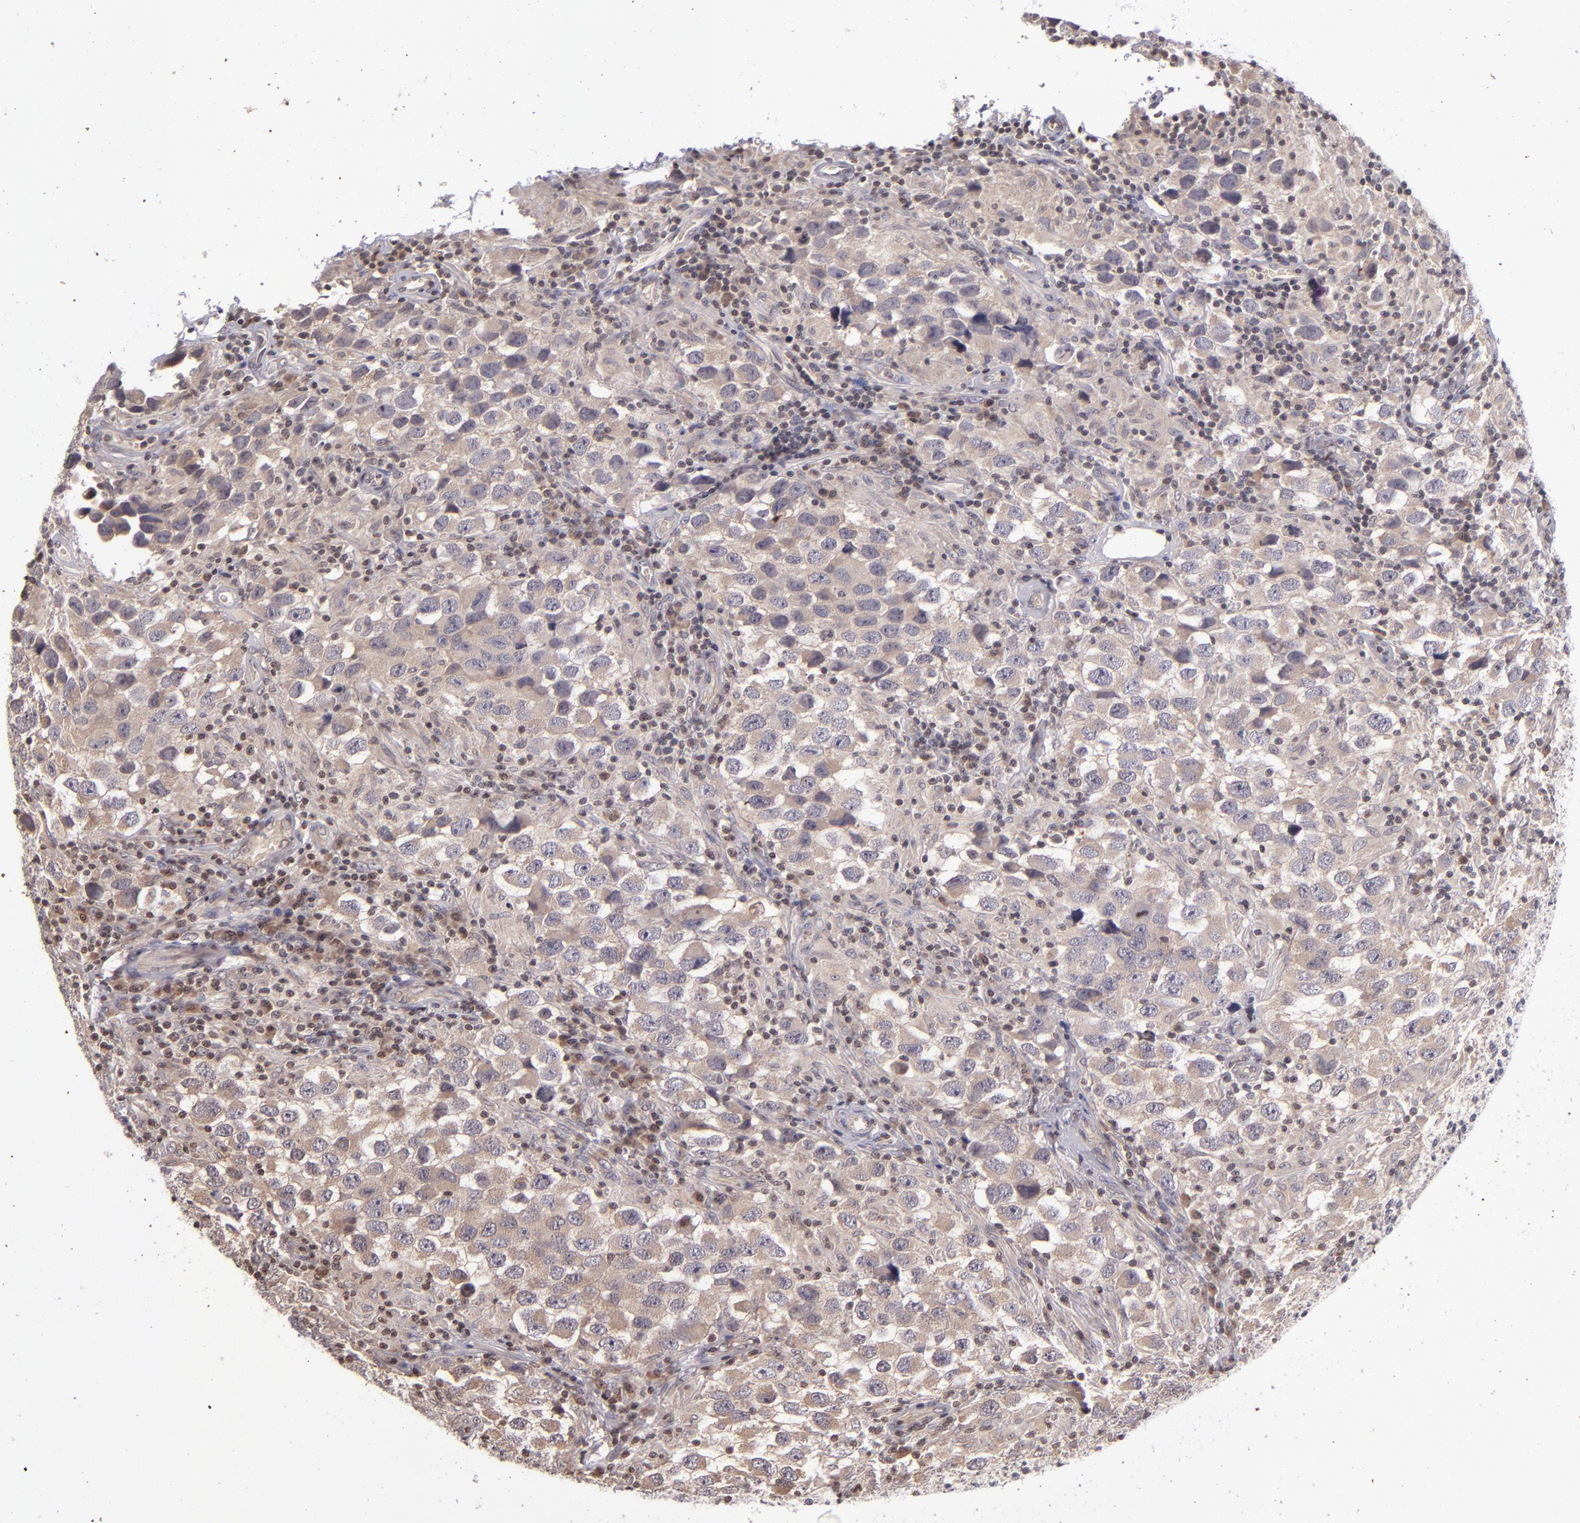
{"staining": {"intensity": "weak", "quantity": "25%-75%", "location": "cytoplasmic/membranous"}, "tissue": "testis cancer", "cell_type": "Tumor cells", "image_type": "cancer", "snomed": [{"axis": "morphology", "description": "Carcinoma, Embryonal, NOS"}, {"axis": "topography", "description": "Testis"}], "caption": "Immunohistochemistry (IHC) (DAB) staining of human testis embryonal carcinoma reveals weak cytoplasmic/membranous protein staining in about 25%-75% of tumor cells.", "gene": "TSC2", "patient": {"sex": "male", "age": 21}}